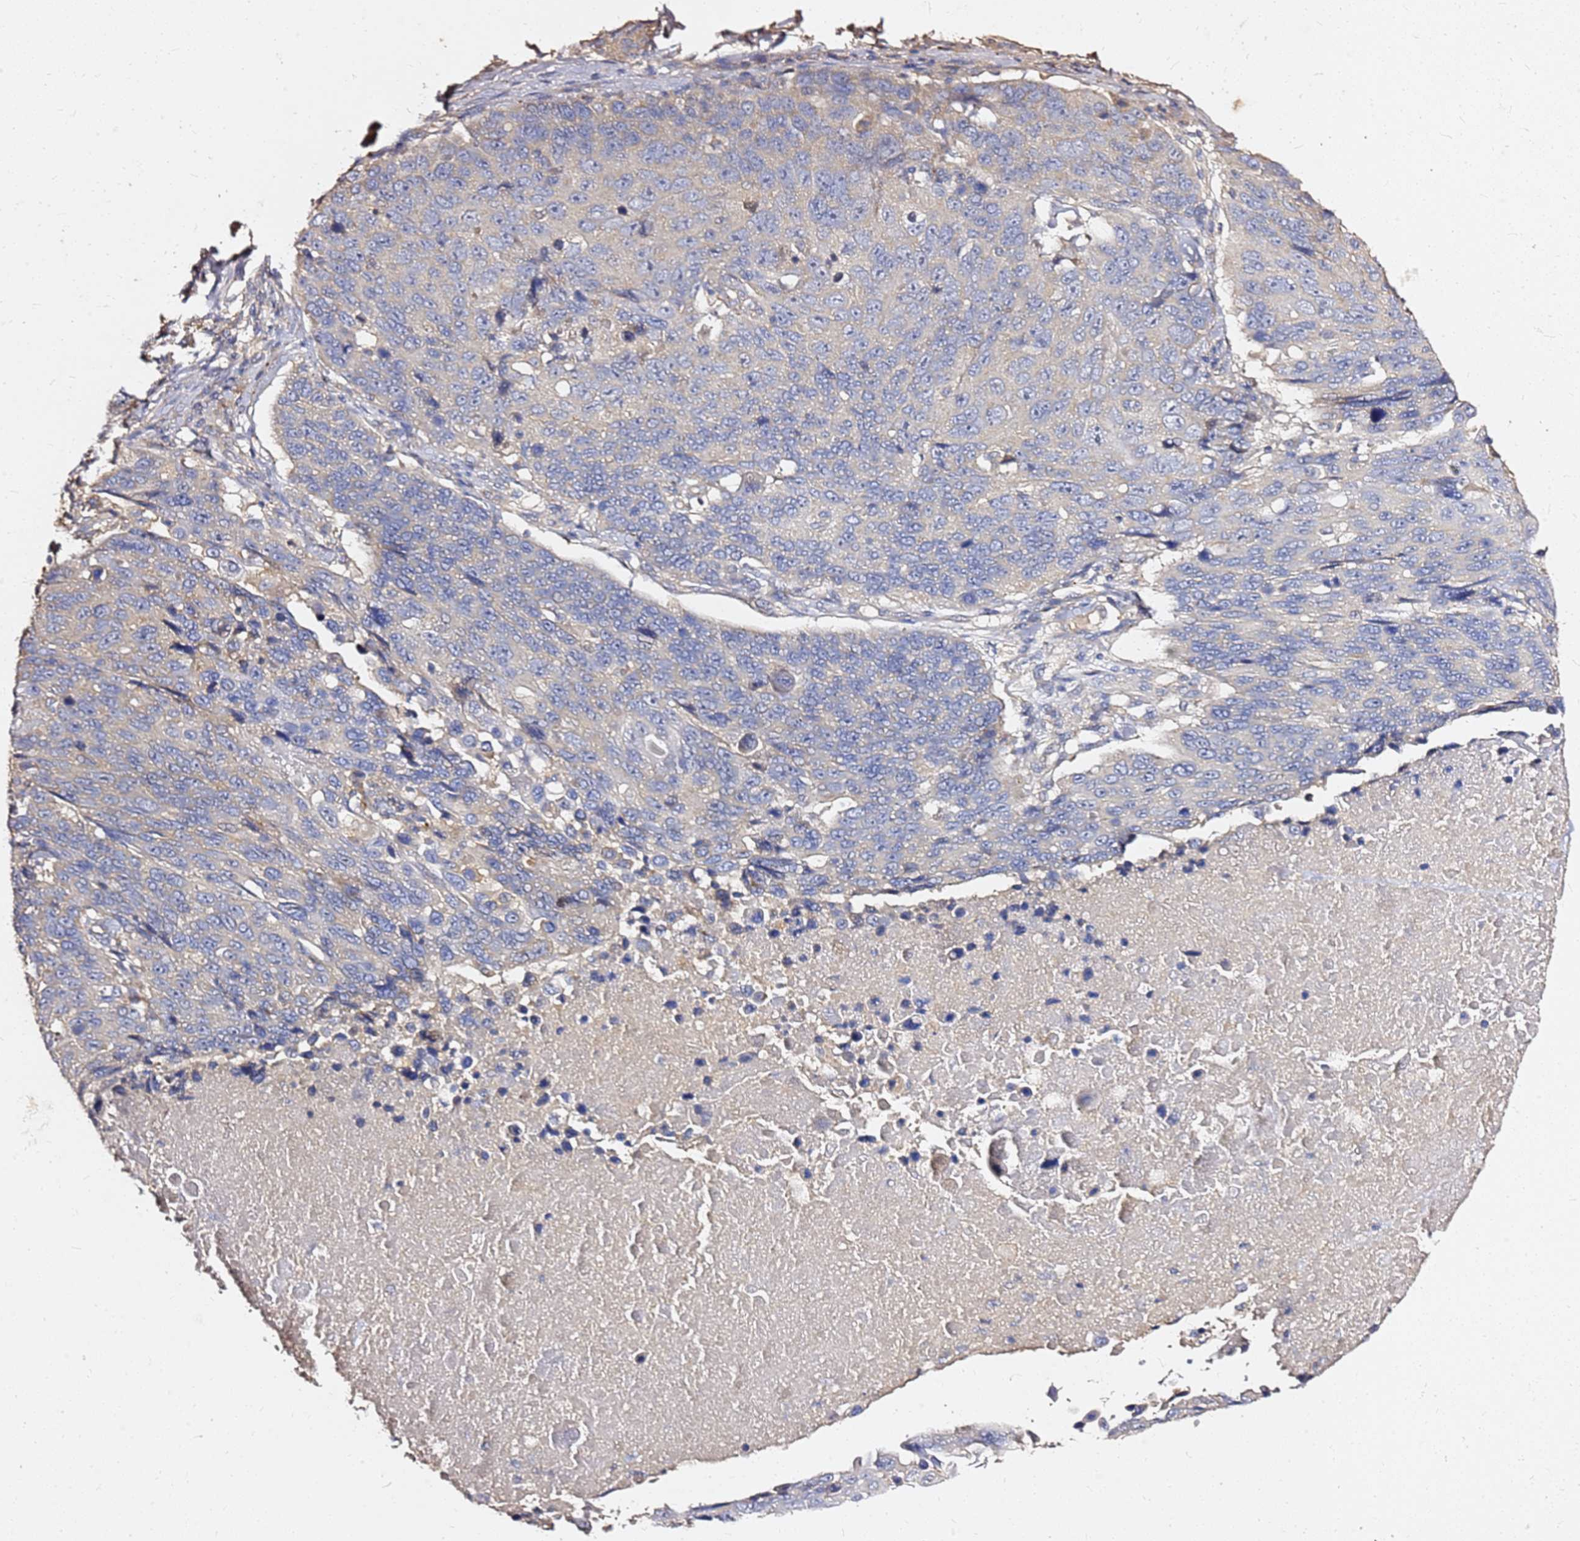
{"staining": {"intensity": "weak", "quantity": "<25%", "location": "cytoplasmic/membranous"}, "tissue": "lung cancer", "cell_type": "Tumor cells", "image_type": "cancer", "snomed": [{"axis": "morphology", "description": "Squamous cell carcinoma, NOS"}, {"axis": "topography", "description": "Lung"}], "caption": "DAB (3,3'-diaminobenzidine) immunohistochemical staining of human squamous cell carcinoma (lung) displays no significant expression in tumor cells.", "gene": "EXD3", "patient": {"sex": "male", "age": 66}}